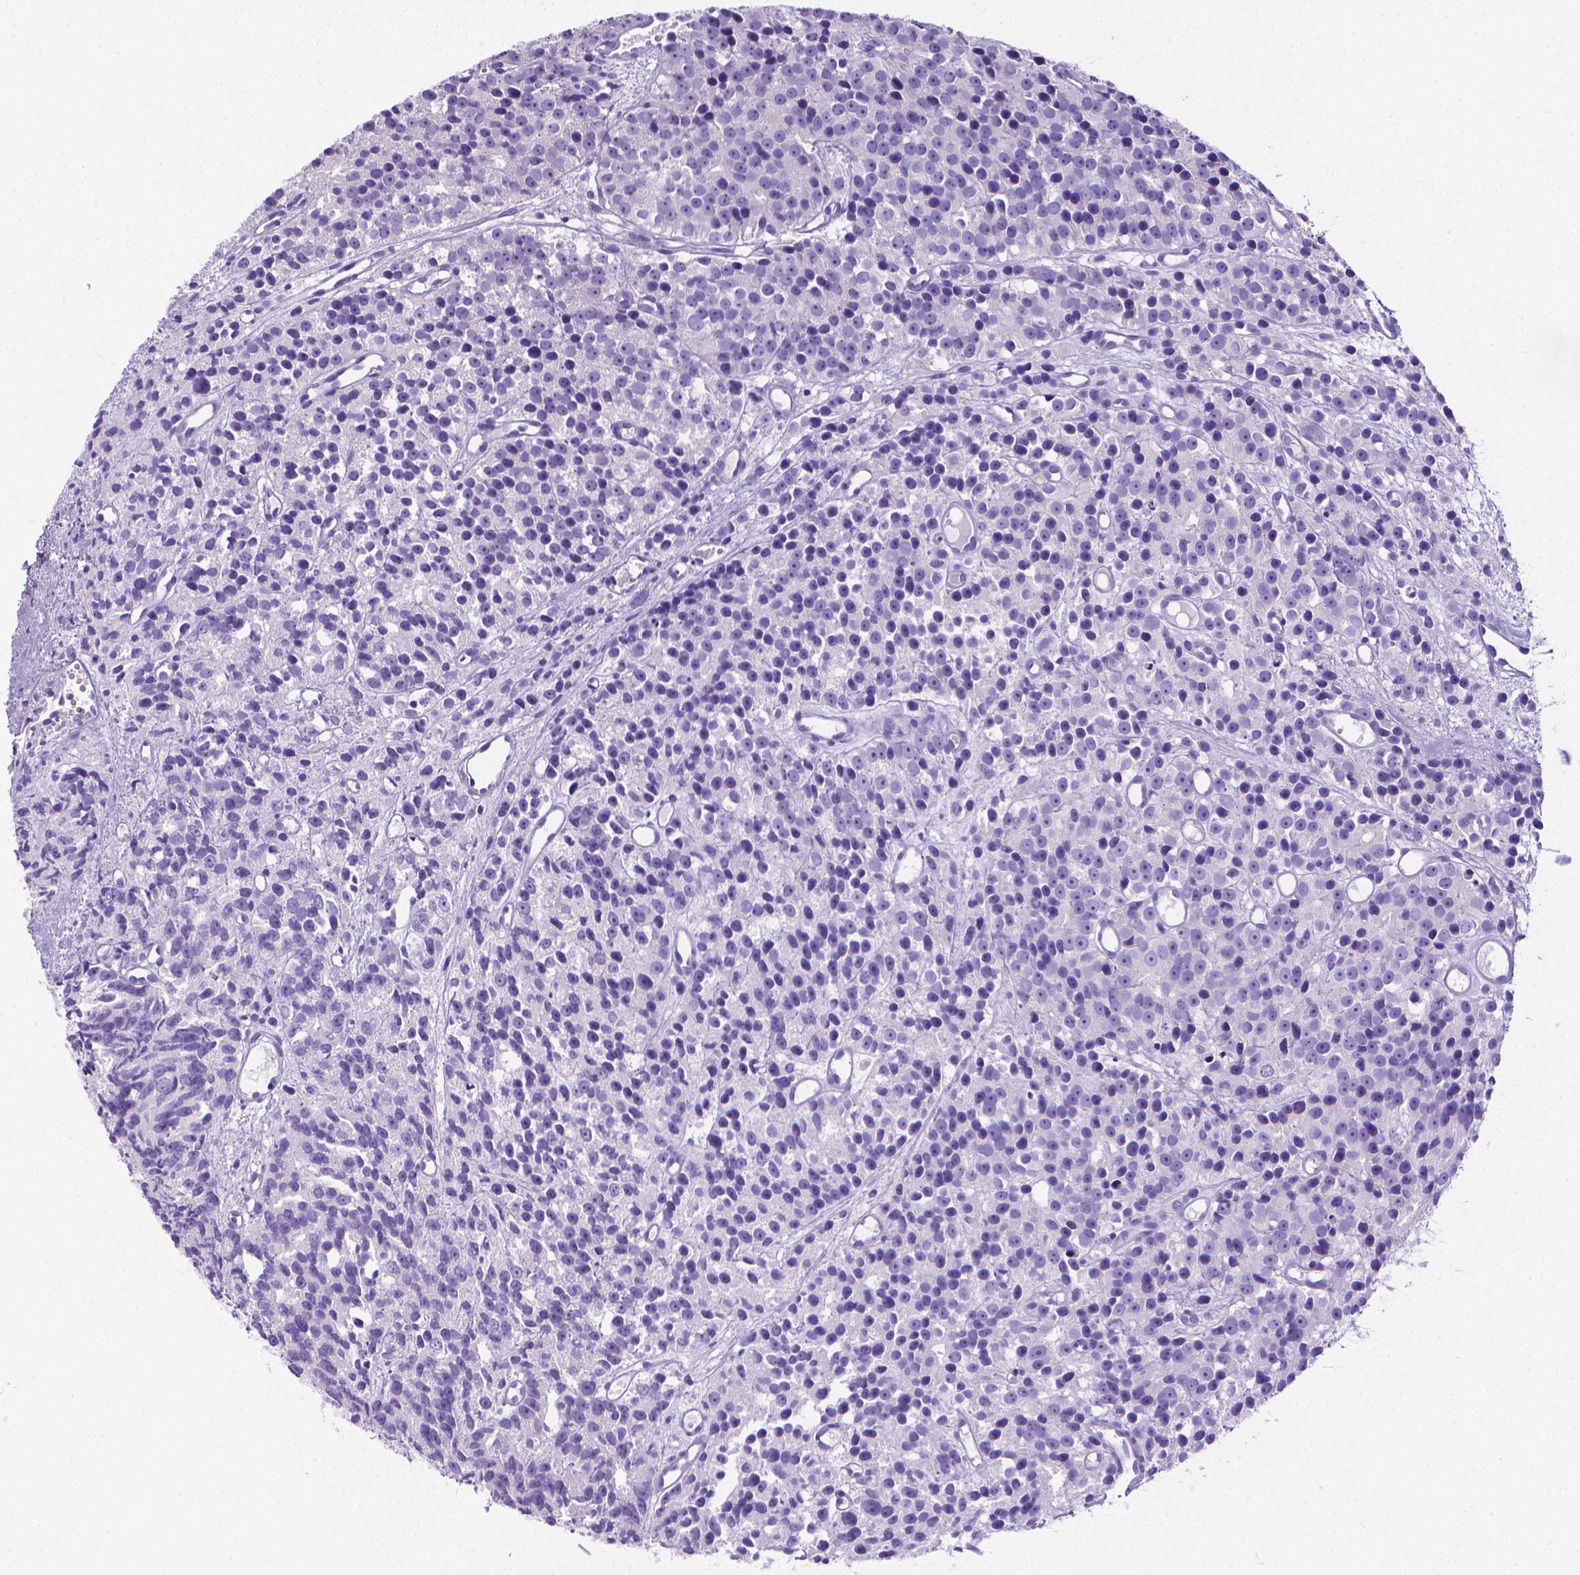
{"staining": {"intensity": "negative", "quantity": "none", "location": "none"}, "tissue": "prostate cancer", "cell_type": "Tumor cells", "image_type": "cancer", "snomed": [{"axis": "morphology", "description": "Adenocarcinoma, High grade"}, {"axis": "topography", "description": "Prostate"}], "caption": "Tumor cells are negative for brown protein staining in prostate cancer (high-grade adenocarcinoma).", "gene": "MMP9", "patient": {"sex": "male", "age": 77}}